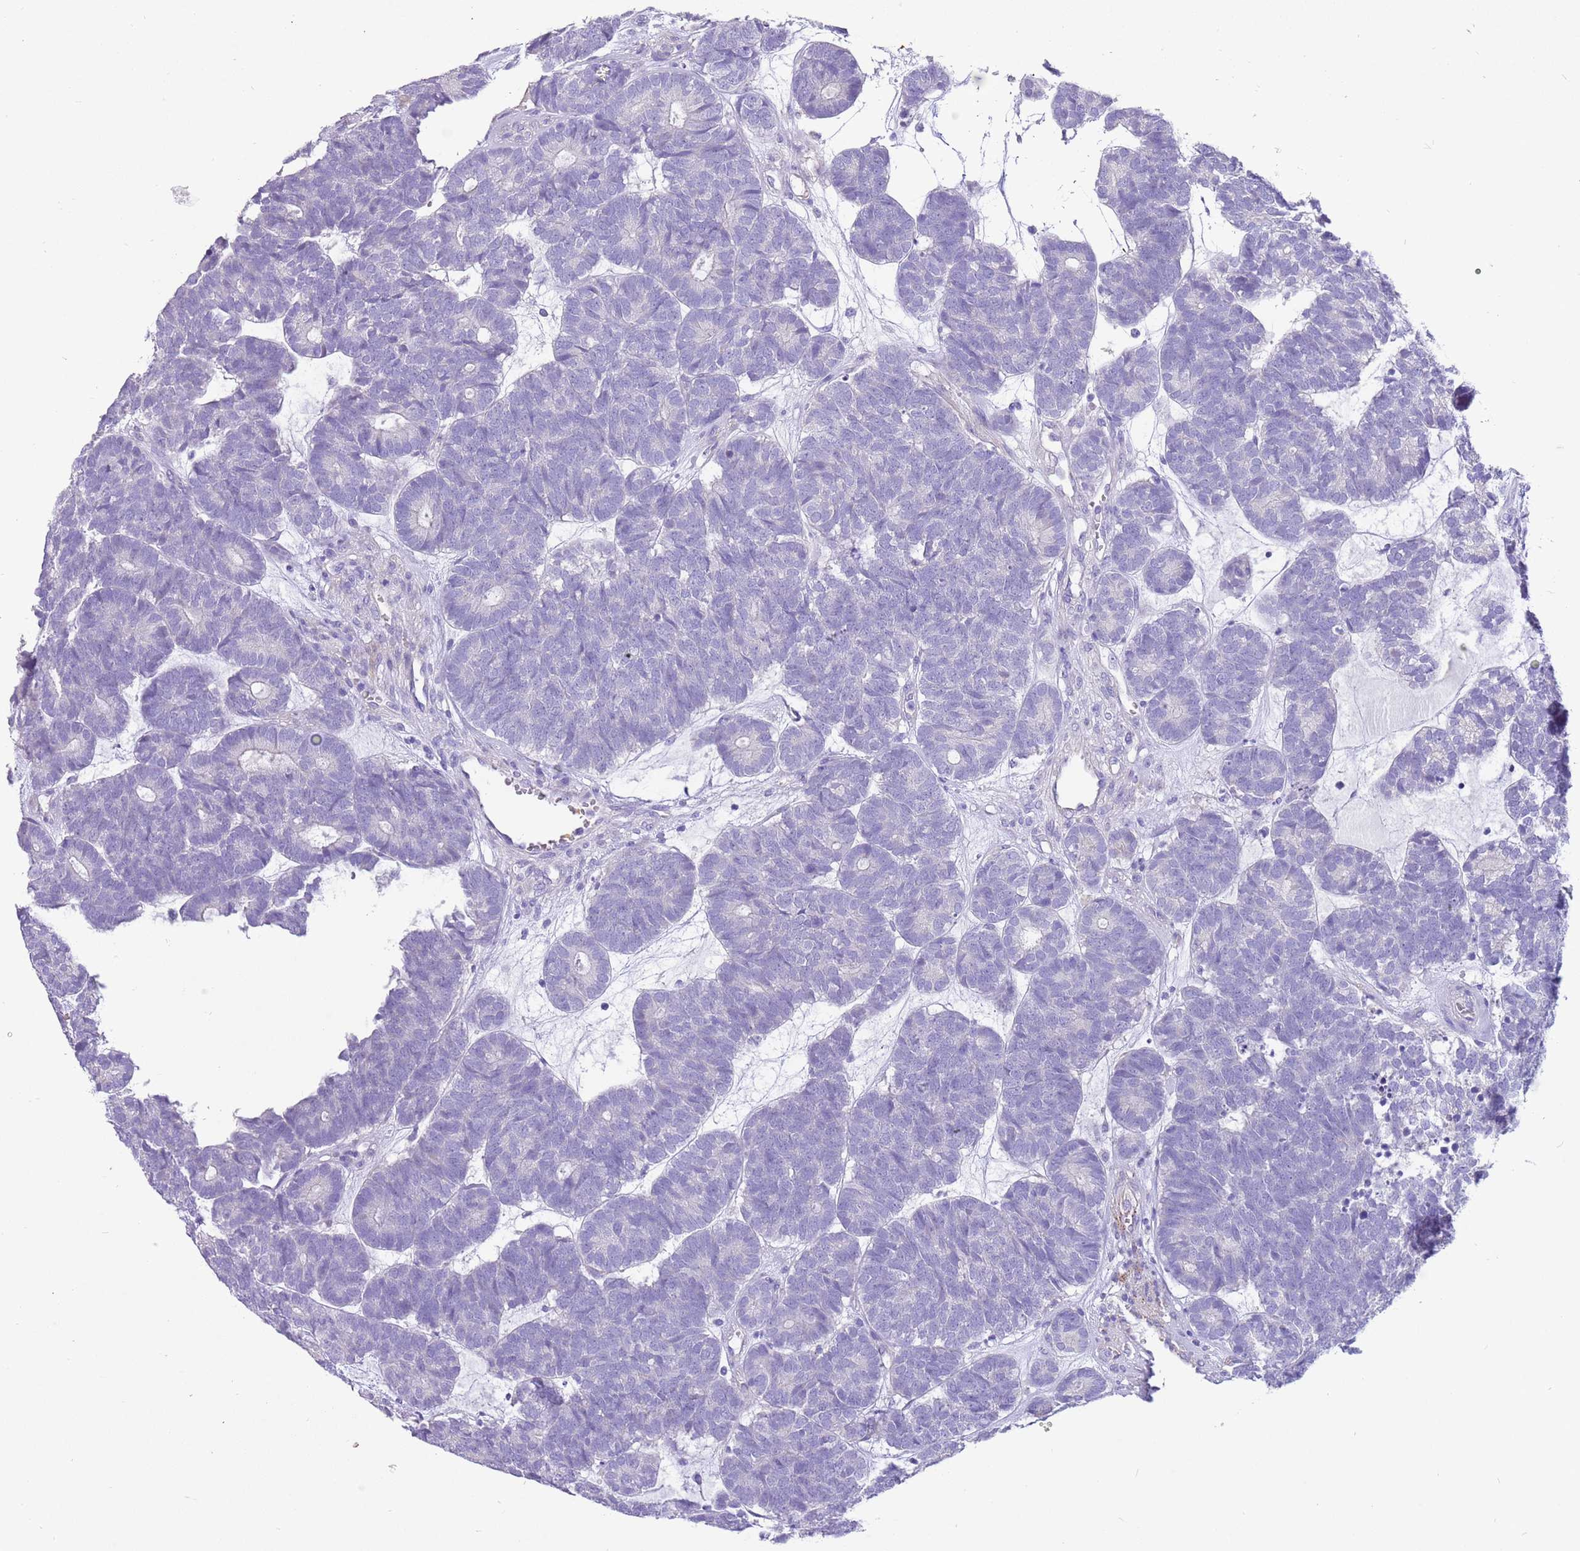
{"staining": {"intensity": "negative", "quantity": "none", "location": "none"}, "tissue": "head and neck cancer", "cell_type": "Tumor cells", "image_type": "cancer", "snomed": [{"axis": "morphology", "description": "Adenocarcinoma, NOS"}, {"axis": "topography", "description": "Head-Neck"}], "caption": "Head and neck cancer (adenocarcinoma) was stained to show a protein in brown. There is no significant expression in tumor cells.", "gene": "KBTBD3", "patient": {"sex": "female", "age": 81}}